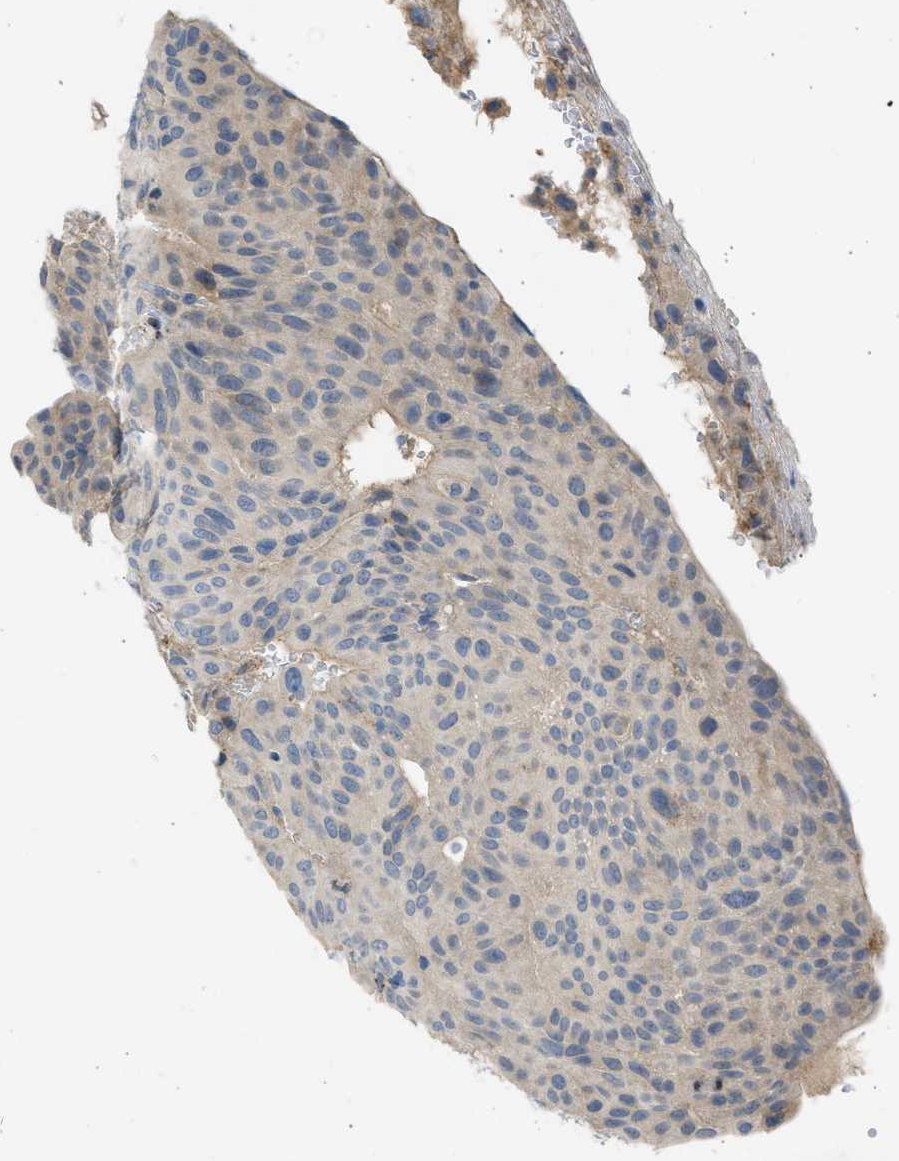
{"staining": {"intensity": "negative", "quantity": "none", "location": "none"}, "tissue": "urothelial cancer", "cell_type": "Tumor cells", "image_type": "cancer", "snomed": [{"axis": "morphology", "description": "Urothelial carcinoma, High grade"}, {"axis": "topography", "description": "Urinary bladder"}], "caption": "A micrograph of urothelial cancer stained for a protein reveals no brown staining in tumor cells.", "gene": "PCNX3", "patient": {"sex": "male", "age": 66}}